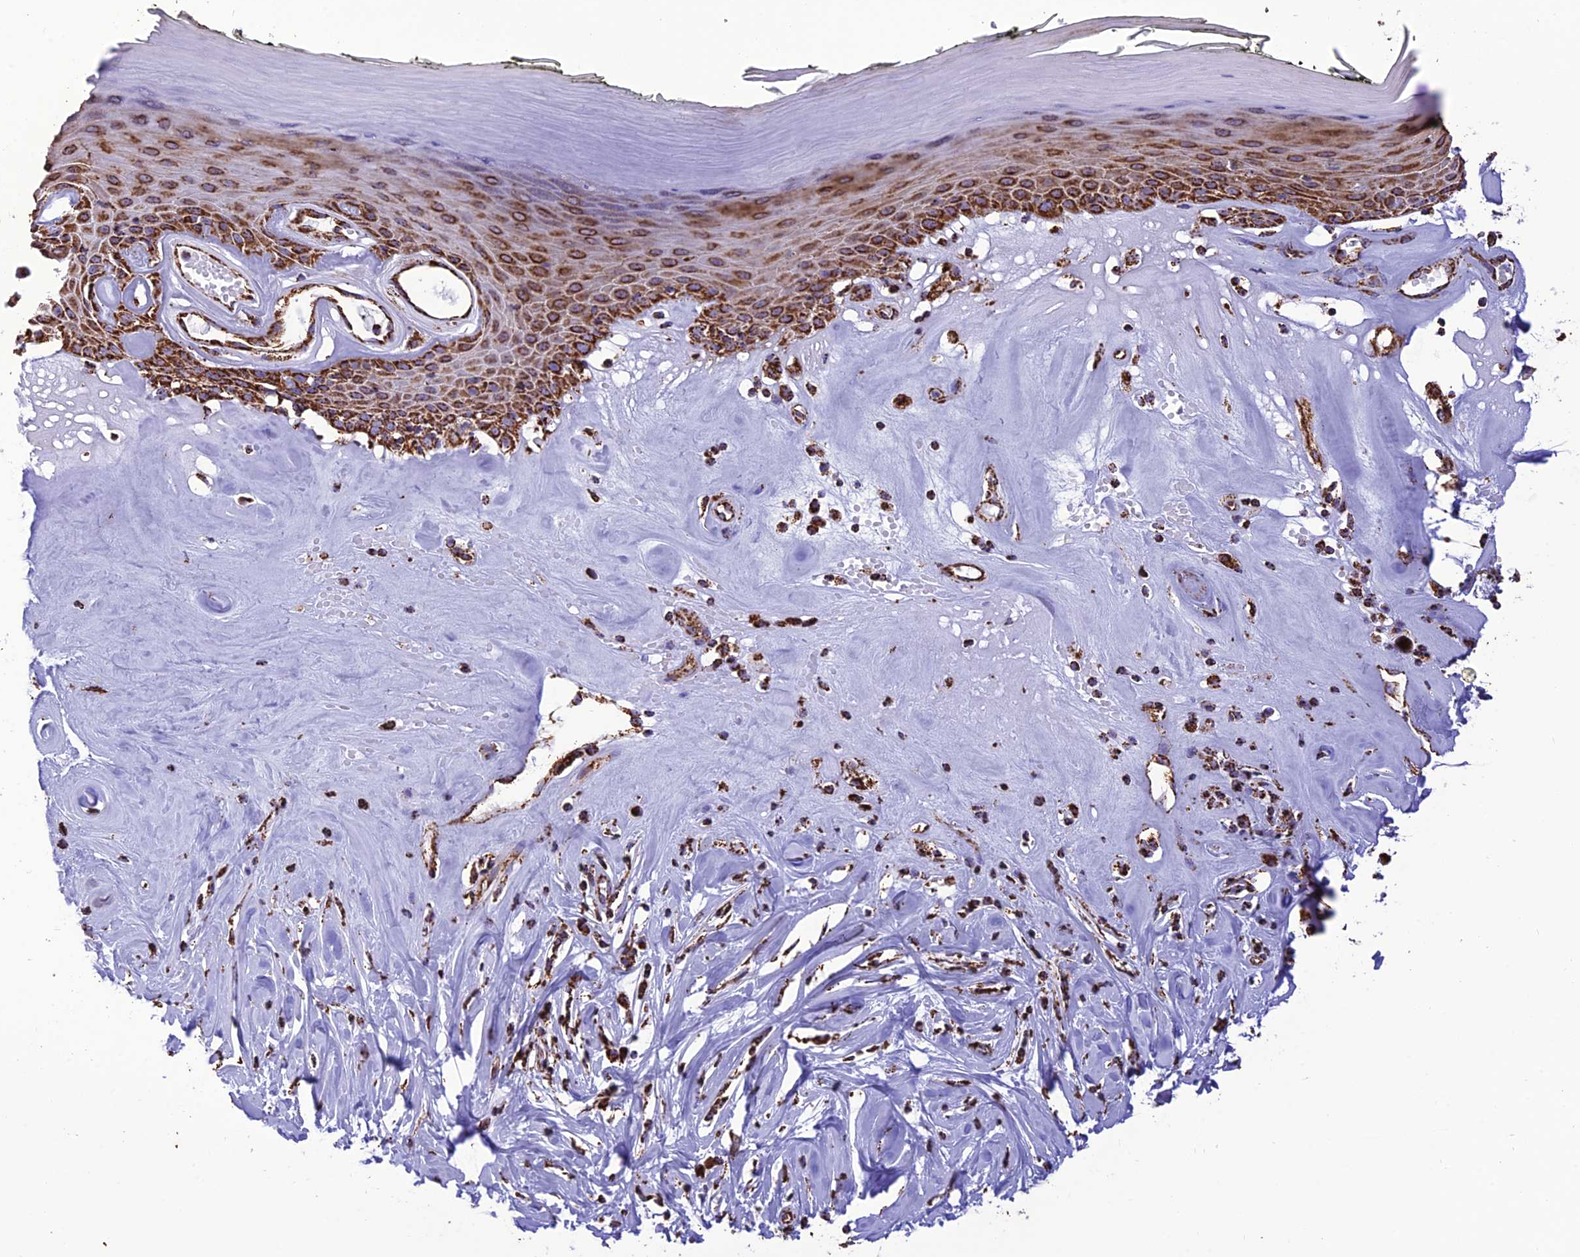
{"staining": {"intensity": "strong", "quantity": ">75%", "location": "cytoplasmic/membranous"}, "tissue": "skin", "cell_type": "Epidermal cells", "image_type": "normal", "snomed": [{"axis": "morphology", "description": "Normal tissue, NOS"}, {"axis": "morphology", "description": "Inflammation, NOS"}, {"axis": "topography", "description": "Vulva"}], "caption": "Protein staining of benign skin displays strong cytoplasmic/membranous positivity in approximately >75% of epidermal cells. The staining was performed using DAB (3,3'-diaminobenzidine) to visualize the protein expression in brown, while the nuclei were stained in blue with hematoxylin (Magnification: 20x).", "gene": "NDUFAF1", "patient": {"sex": "female", "age": 84}}